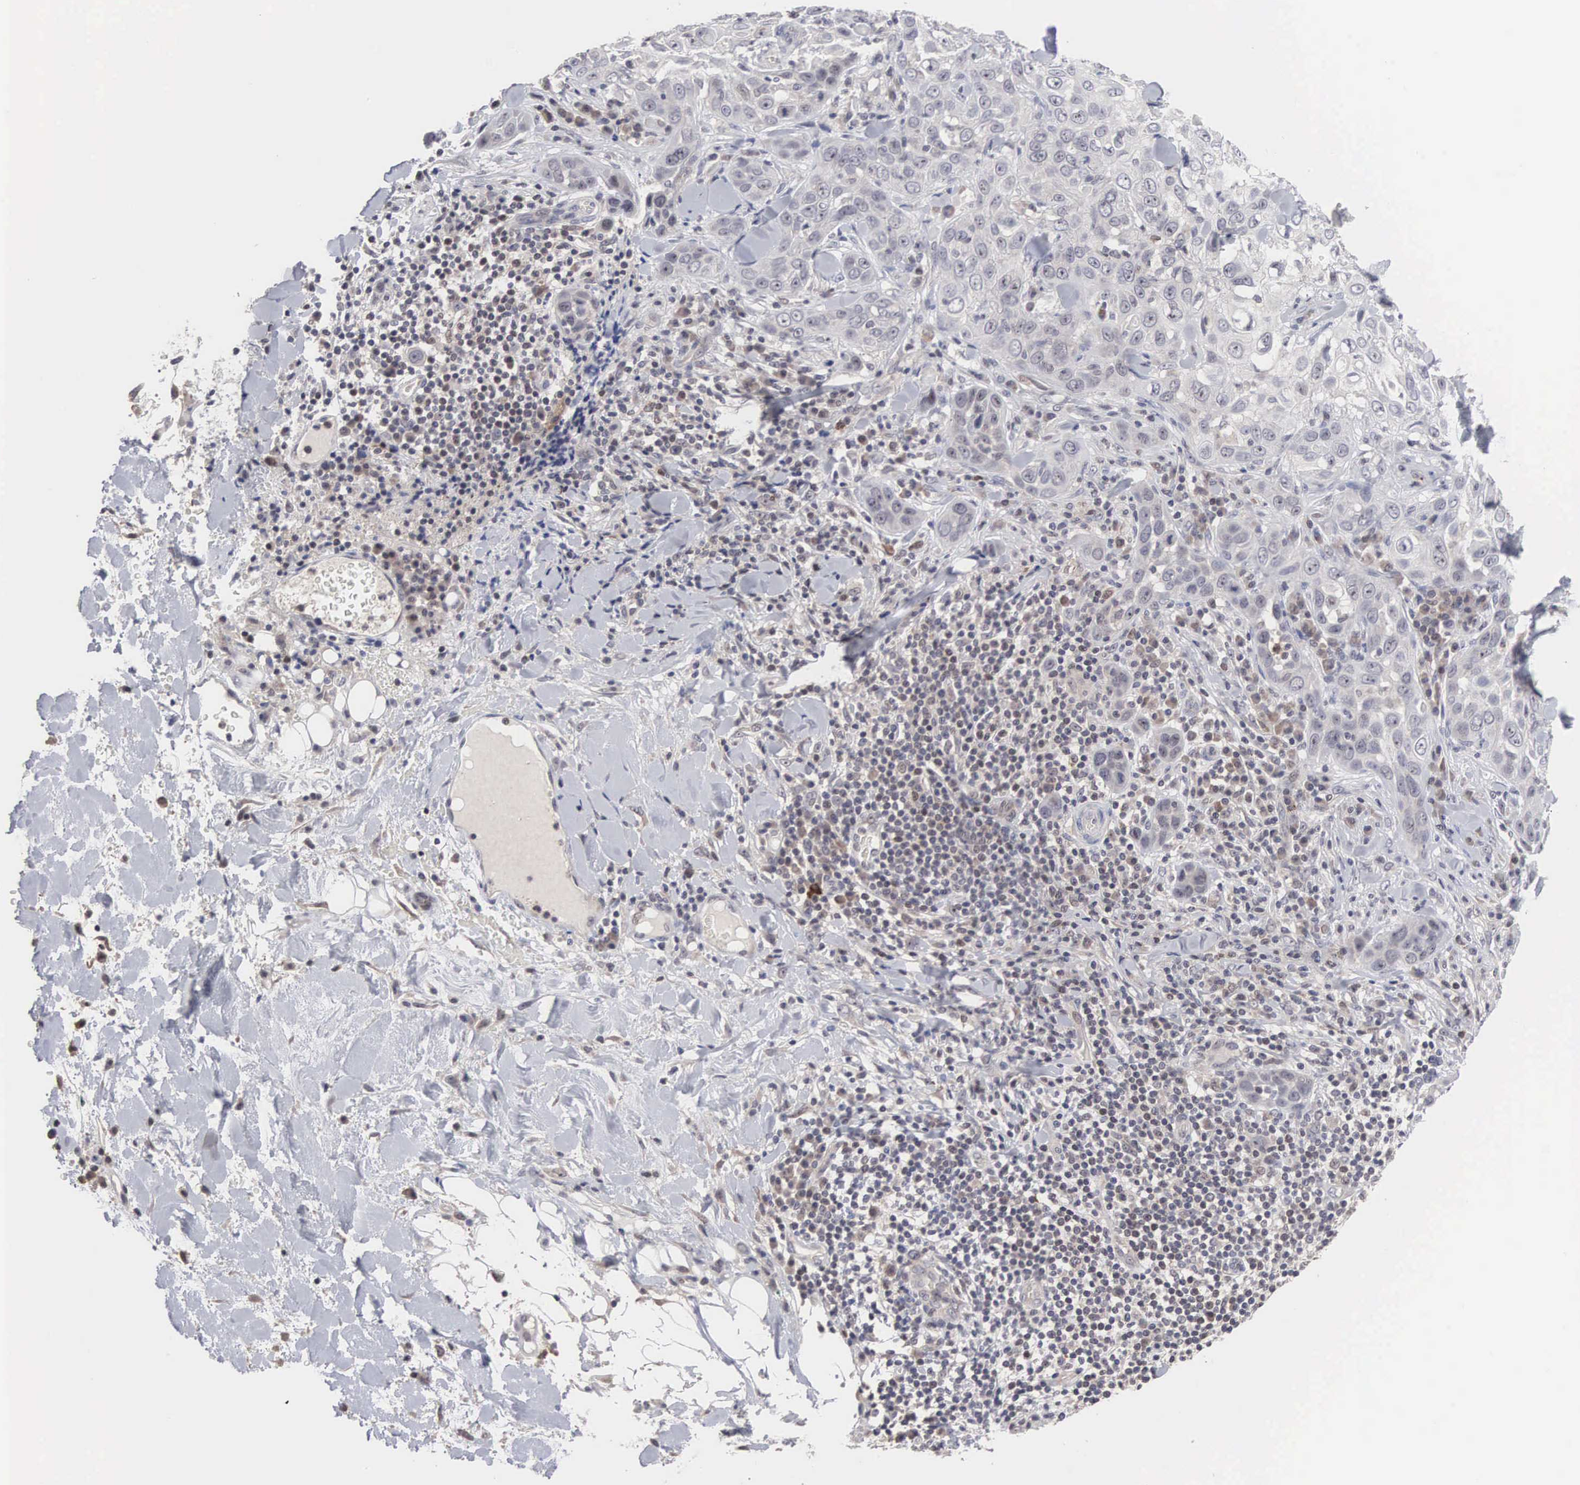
{"staining": {"intensity": "negative", "quantity": "none", "location": "none"}, "tissue": "skin cancer", "cell_type": "Tumor cells", "image_type": "cancer", "snomed": [{"axis": "morphology", "description": "Squamous cell carcinoma, NOS"}, {"axis": "topography", "description": "Skin"}], "caption": "The histopathology image displays no significant positivity in tumor cells of skin cancer (squamous cell carcinoma). (Brightfield microscopy of DAB (3,3'-diaminobenzidine) immunohistochemistry at high magnification).", "gene": "ACOT4", "patient": {"sex": "male", "age": 84}}